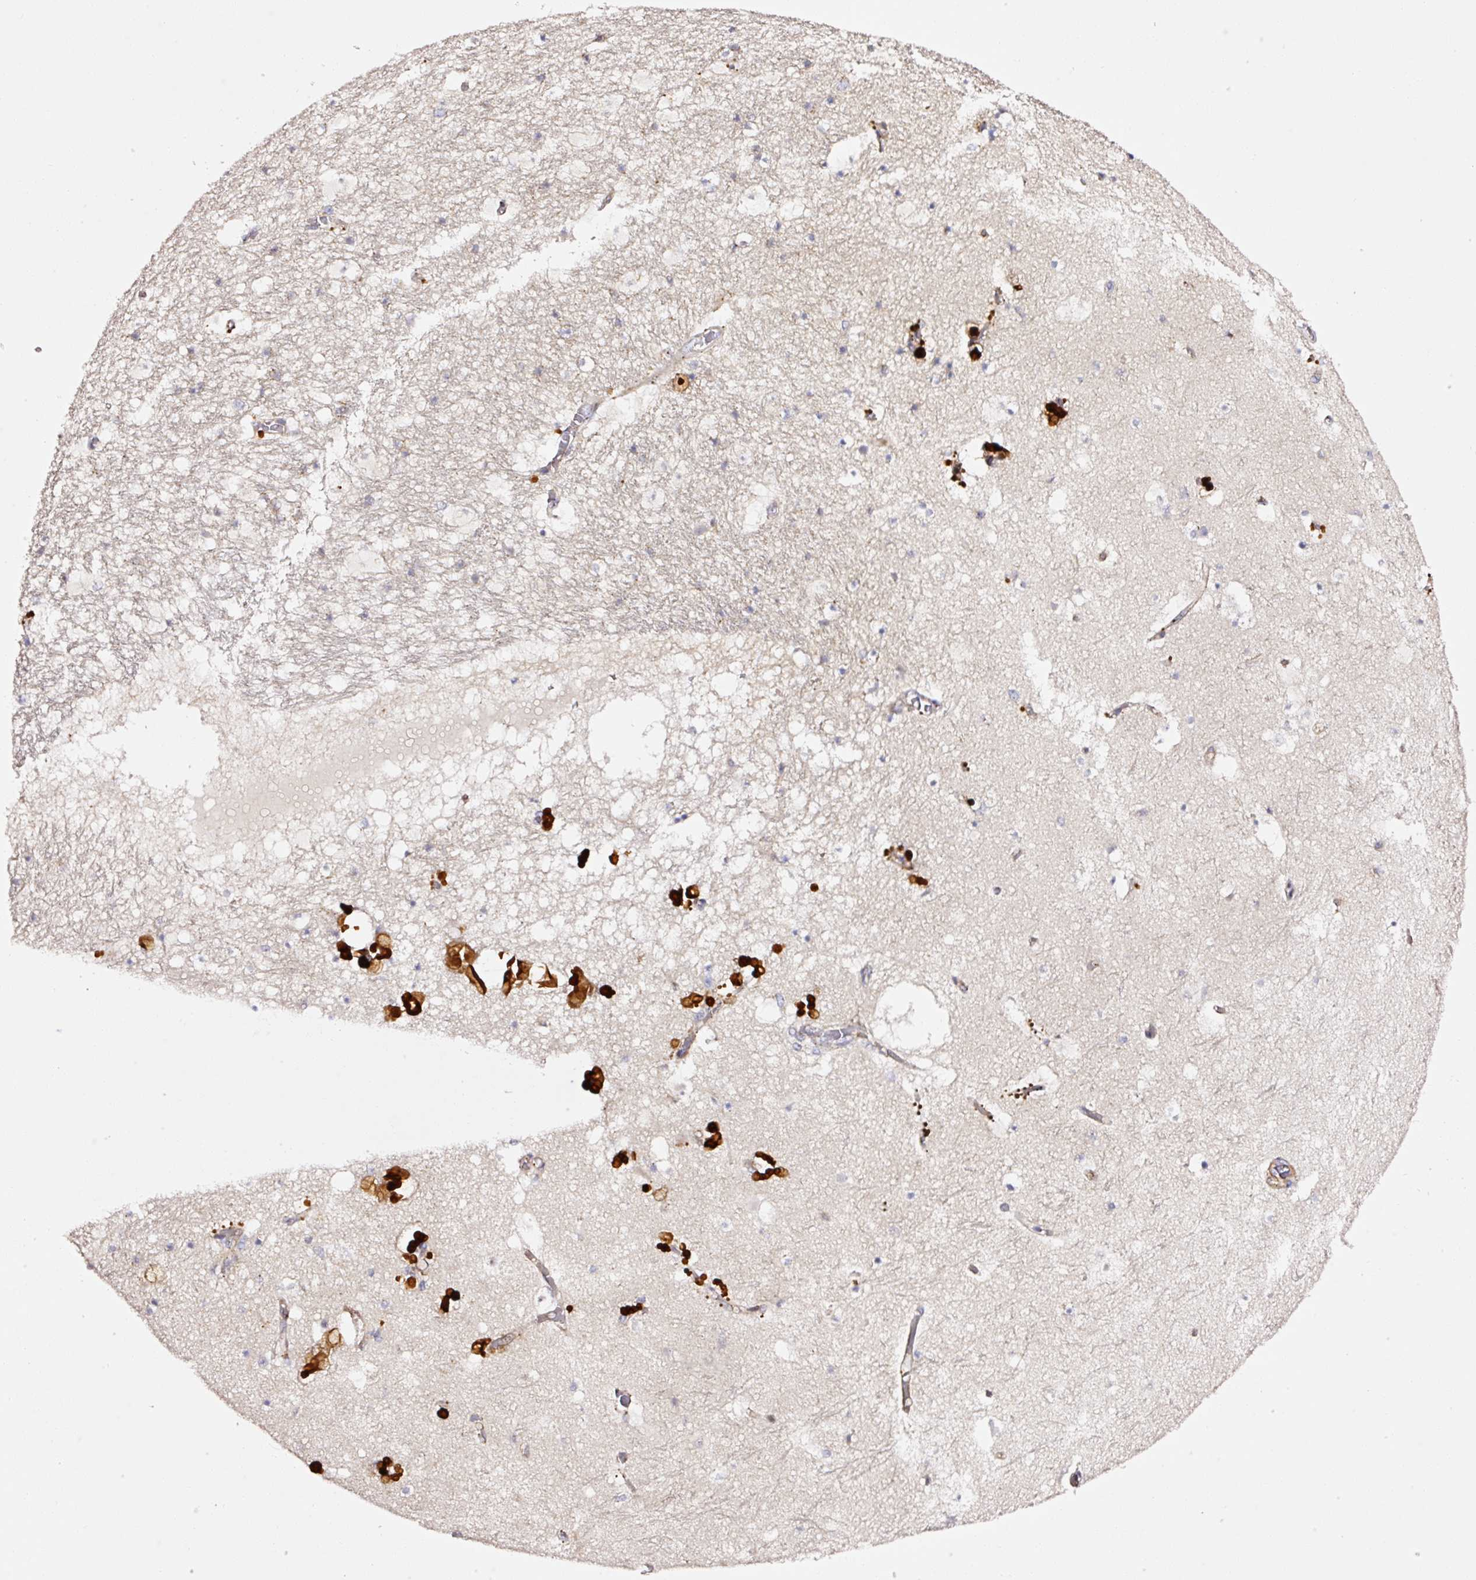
{"staining": {"intensity": "negative", "quantity": "none", "location": "none"}, "tissue": "hippocampus", "cell_type": "Glial cells", "image_type": "normal", "snomed": [{"axis": "morphology", "description": "Normal tissue, NOS"}, {"axis": "topography", "description": "Hippocampus"}], "caption": "IHC photomicrograph of unremarkable hippocampus: human hippocampus stained with DAB (3,3'-diaminobenzidine) exhibits no significant protein expression in glial cells.", "gene": "ANKRD20A1", "patient": {"sex": "female", "age": 52}}